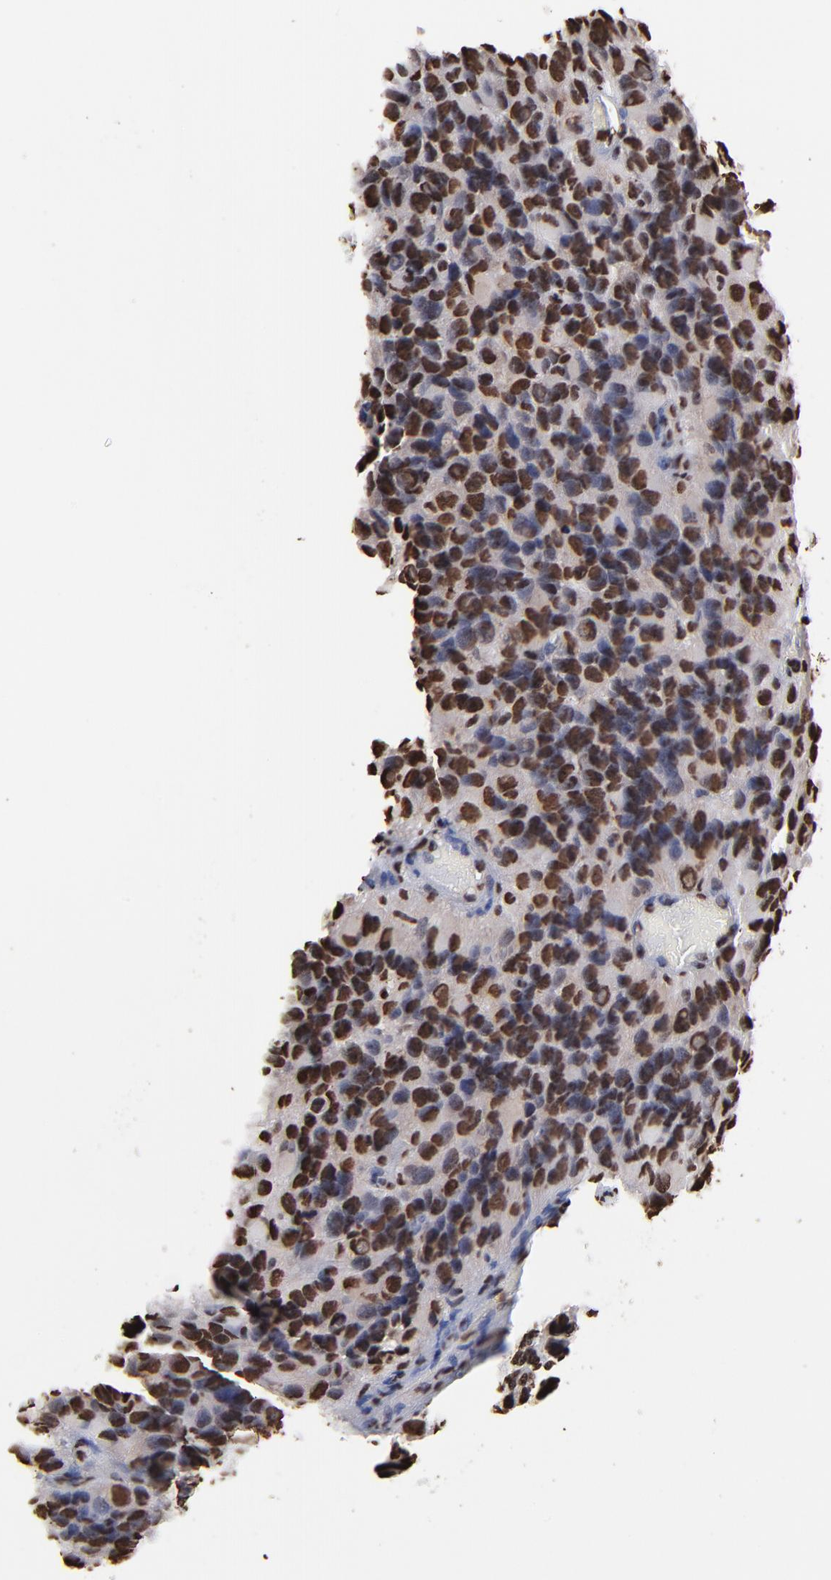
{"staining": {"intensity": "strong", "quantity": ">75%", "location": "nuclear"}, "tissue": "glioma", "cell_type": "Tumor cells", "image_type": "cancer", "snomed": [{"axis": "morphology", "description": "Glioma, malignant, High grade"}, {"axis": "topography", "description": "Brain"}], "caption": "IHC micrograph of human glioma stained for a protein (brown), which reveals high levels of strong nuclear staining in approximately >75% of tumor cells.", "gene": "ZNF544", "patient": {"sex": "male", "age": 77}}